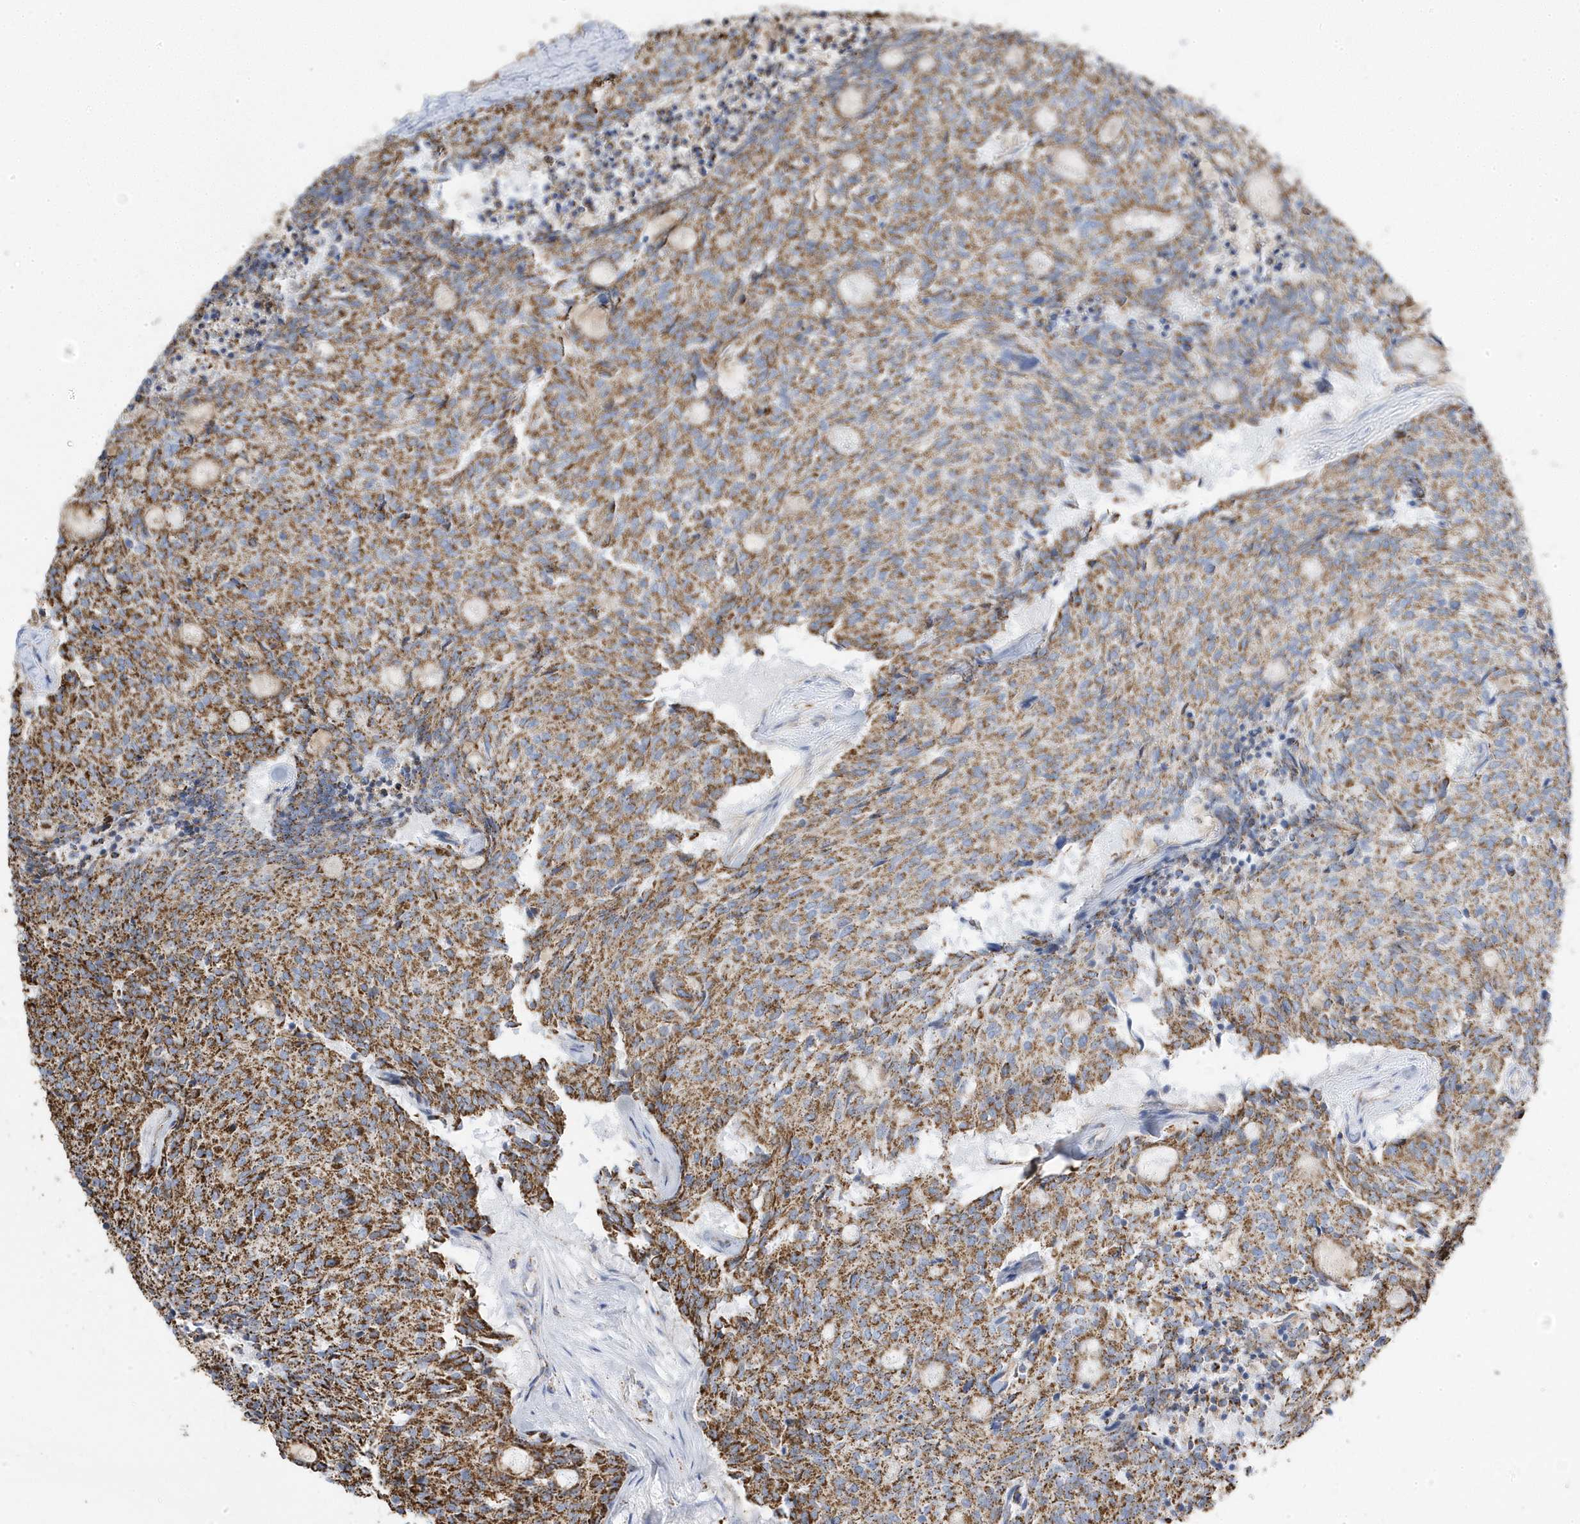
{"staining": {"intensity": "moderate", "quantity": ">75%", "location": "cytoplasmic/membranous"}, "tissue": "carcinoid", "cell_type": "Tumor cells", "image_type": "cancer", "snomed": [{"axis": "morphology", "description": "Carcinoid, malignant, NOS"}, {"axis": "topography", "description": "Pancreas"}], "caption": "Immunohistochemical staining of human carcinoid demonstrates moderate cytoplasmic/membranous protein staining in approximately >75% of tumor cells.", "gene": "GTPBP8", "patient": {"sex": "female", "age": 54}}